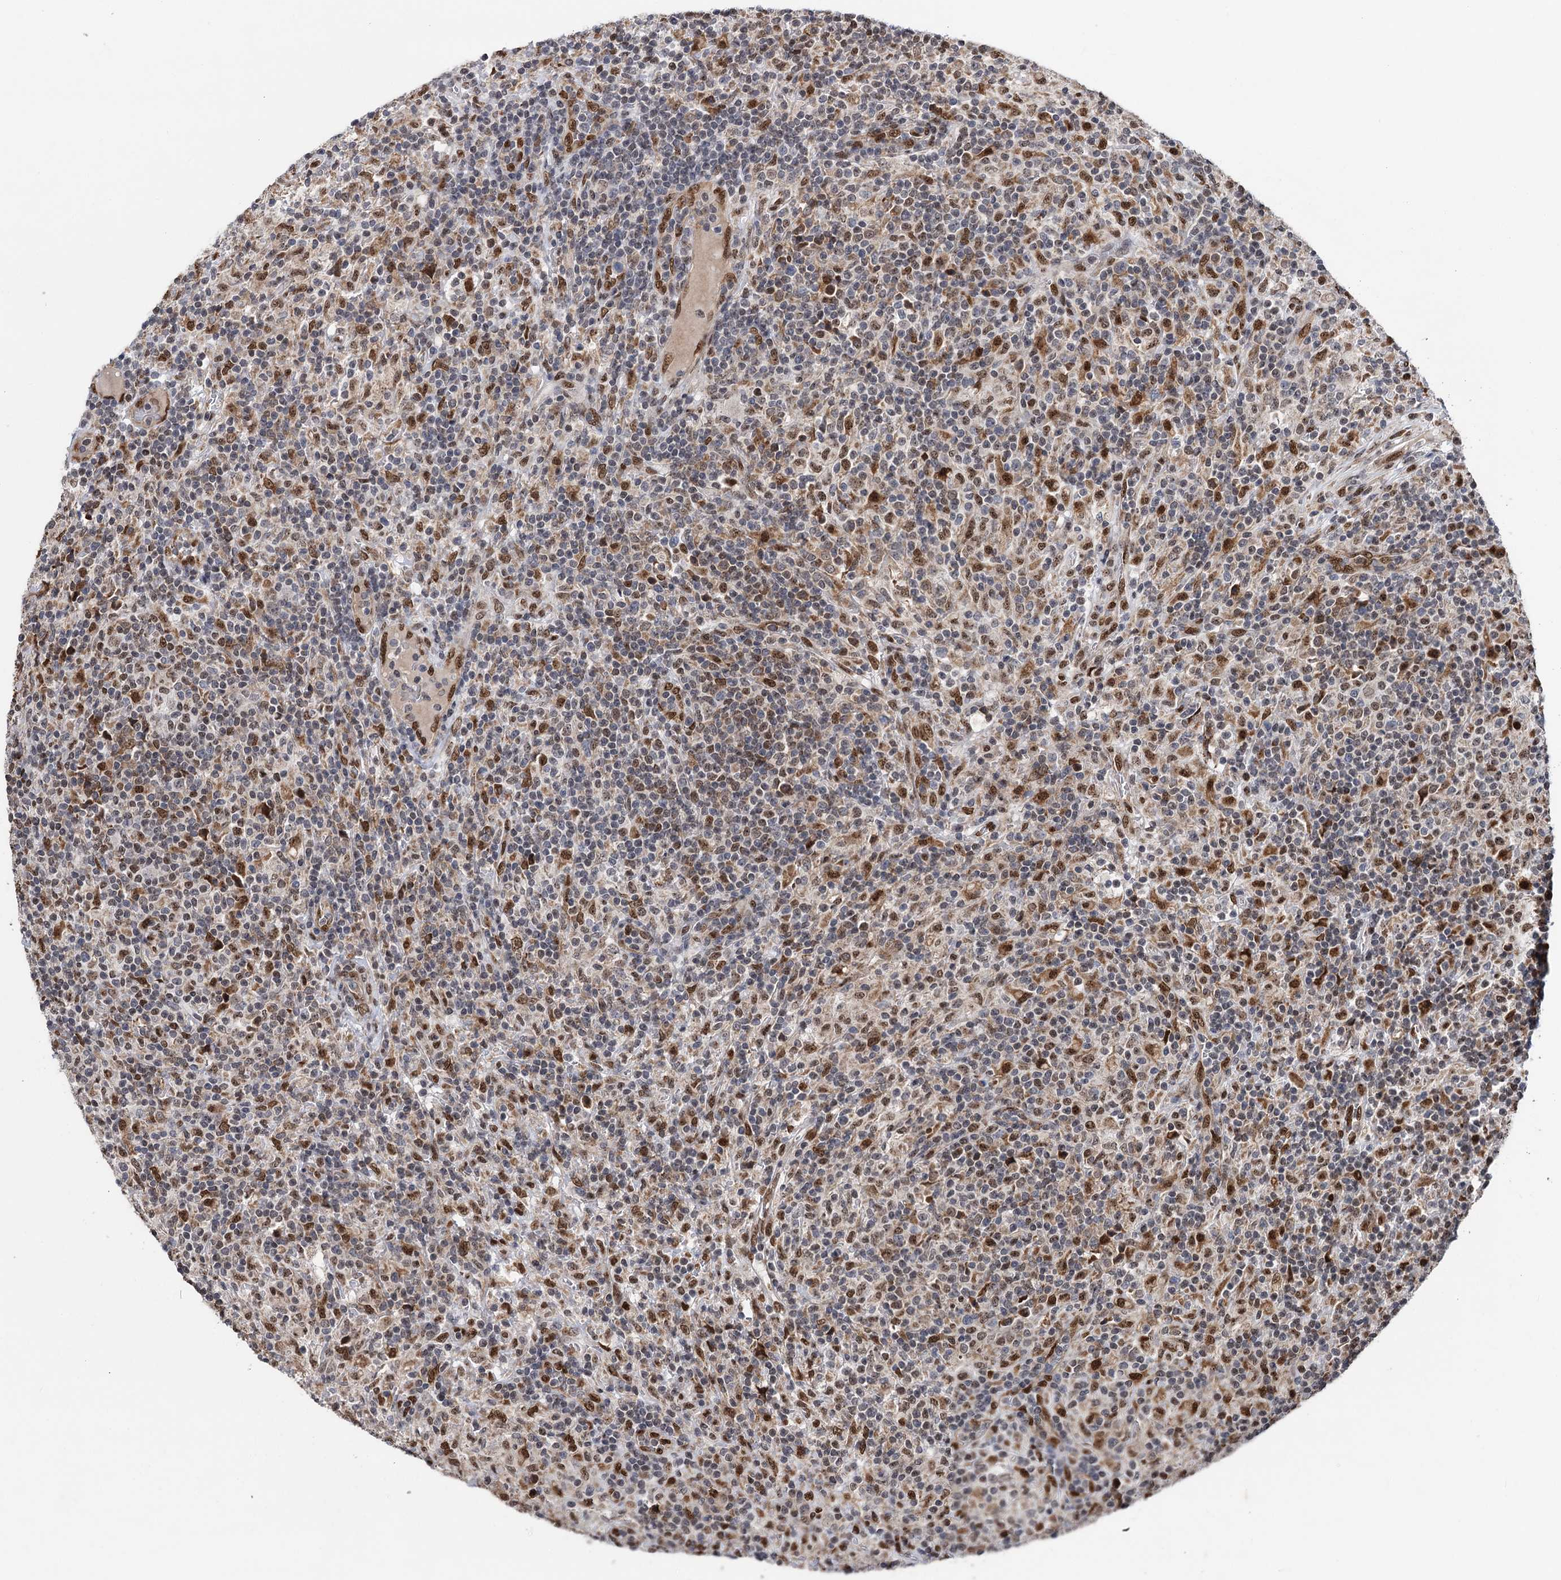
{"staining": {"intensity": "negative", "quantity": "none", "location": "none"}, "tissue": "lymphoma", "cell_type": "Tumor cells", "image_type": "cancer", "snomed": [{"axis": "morphology", "description": "Hodgkin's disease, NOS"}, {"axis": "topography", "description": "Lymph node"}], "caption": "There is no significant positivity in tumor cells of lymphoma.", "gene": "MESD", "patient": {"sex": "male", "age": 70}}